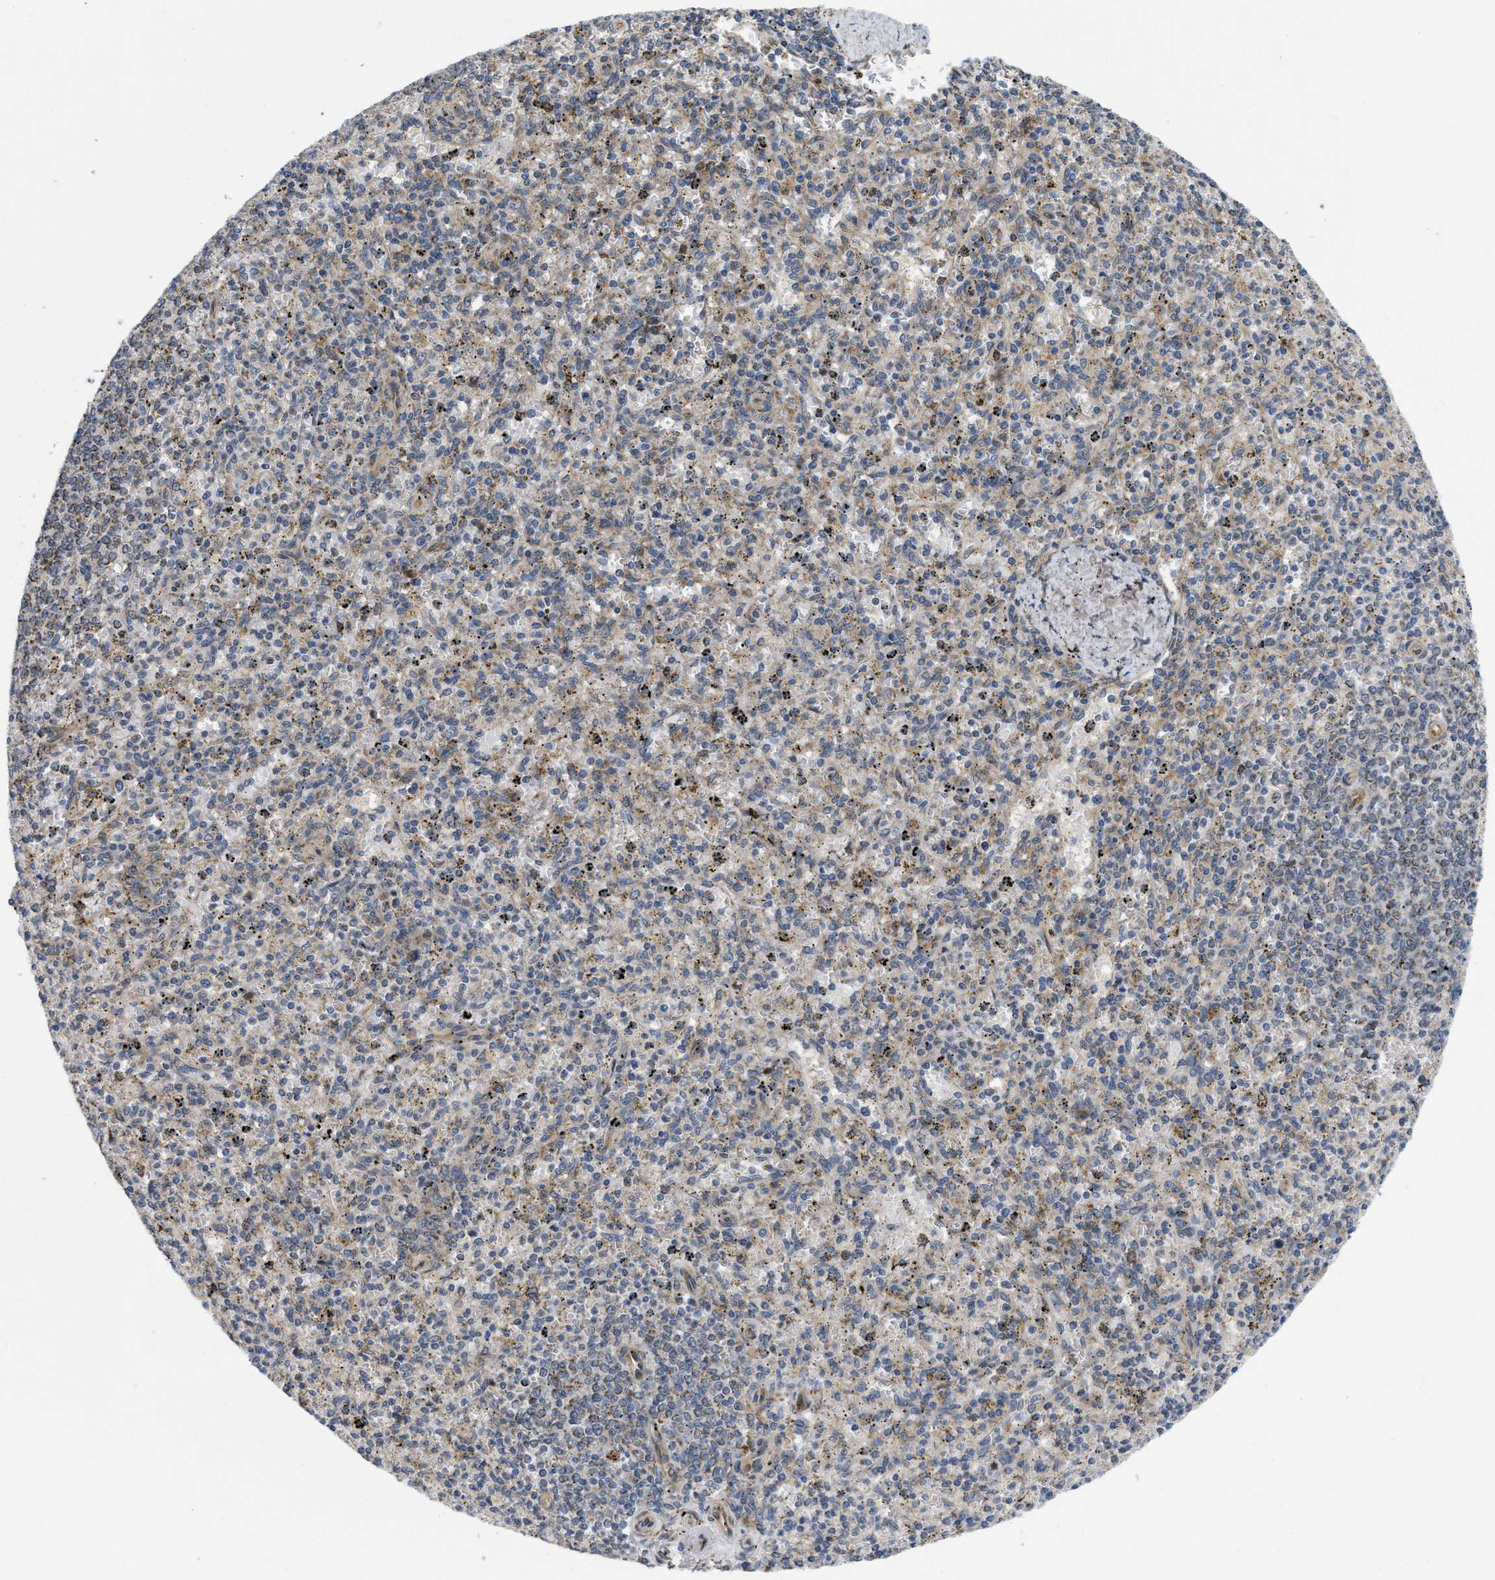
{"staining": {"intensity": "weak", "quantity": "25%-75%", "location": "cytoplasmic/membranous"}, "tissue": "spleen", "cell_type": "Cells in red pulp", "image_type": "normal", "snomed": [{"axis": "morphology", "description": "Normal tissue, NOS"}, {"axis": "topography", "description": "Spleen"}], "caption": "Immunohistochemistry micrograph of unremarkable spleen stained for a protein (brown), which displays low levels of weak cytoplasmic/membranous positivity in approximately 25%-75% of cells in red pulp.", "gene": "EOGT", "patient": {"sex": "male", "age": 72}}